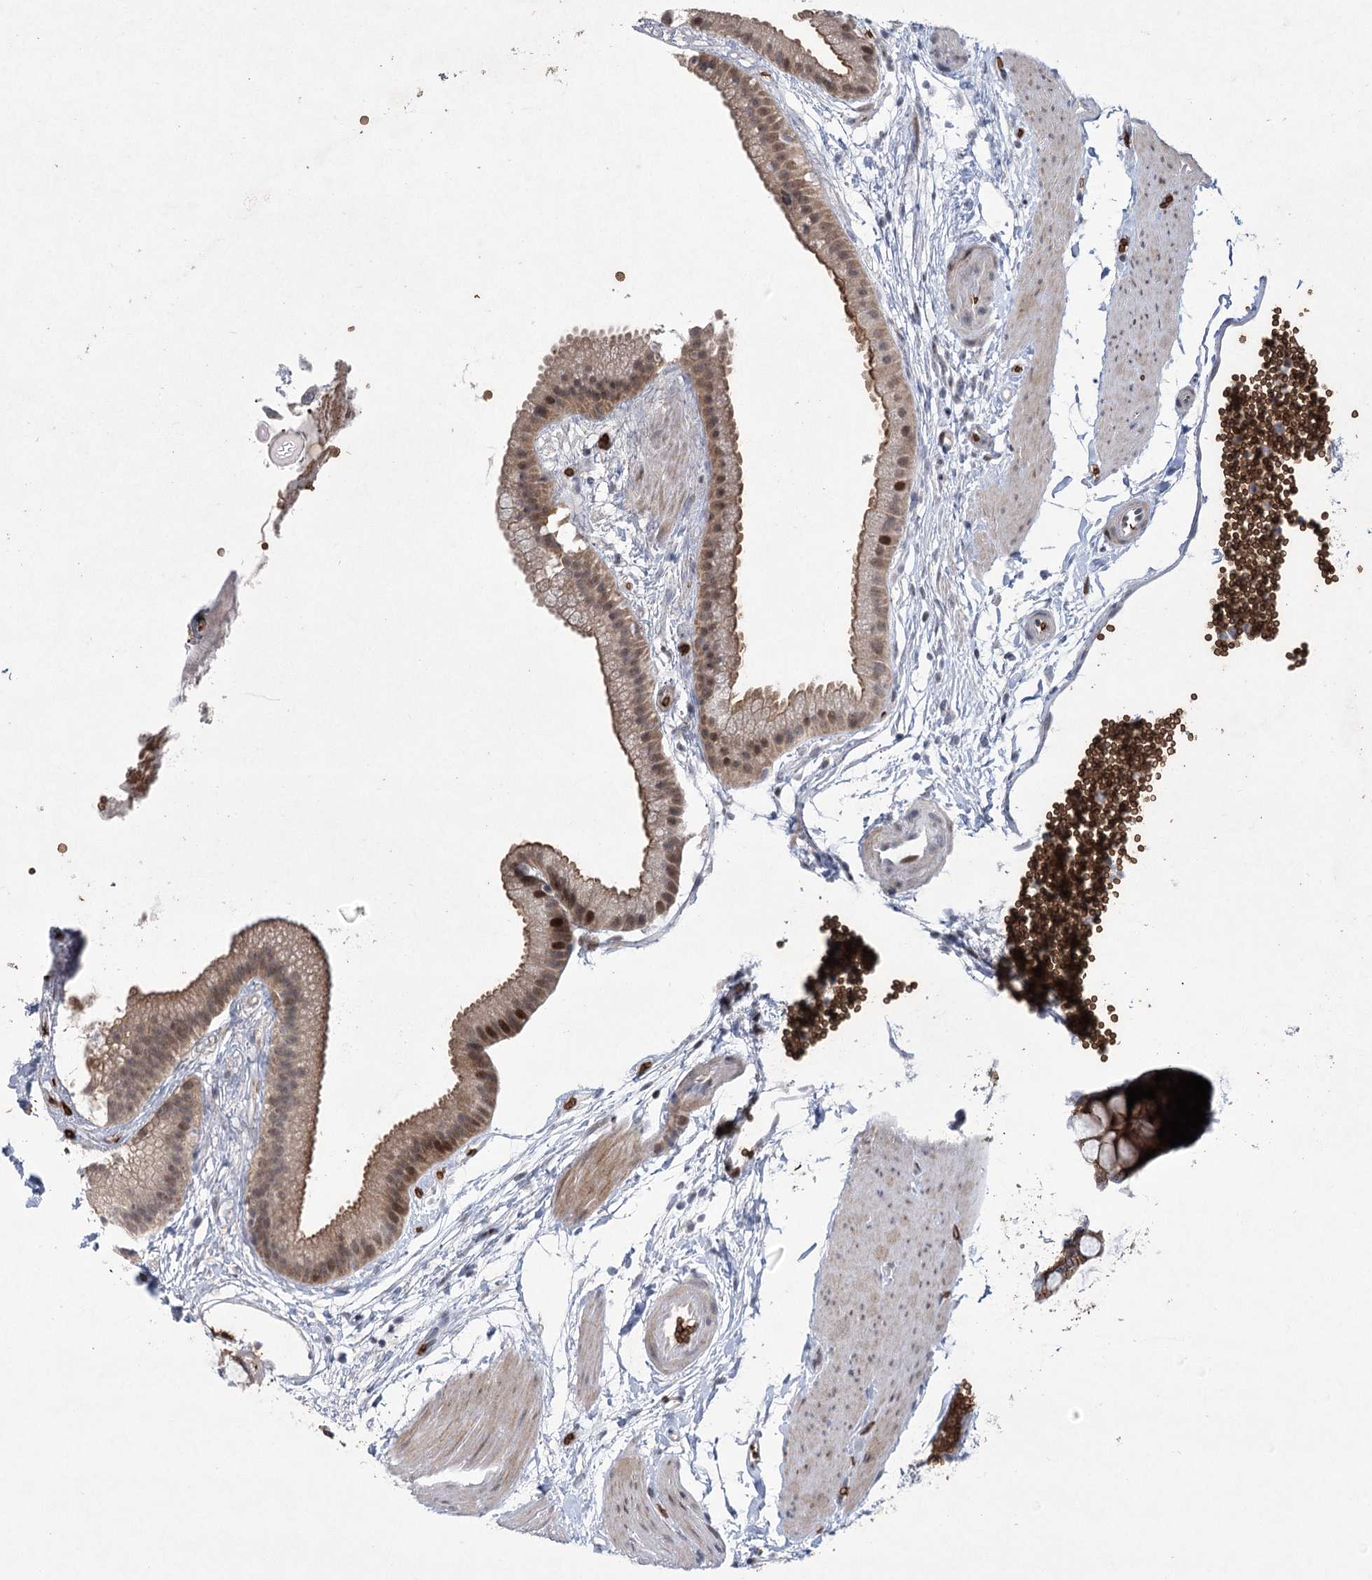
{"staining": {"intensity": "moderate", "quantity": ">75%", "location": "cytoplasmic/membranous,nuclear"}, "tissue": "gallbladder", "cell_type": "Glandular cells", "image_type": "normal", "snomed": [{"axis": "morphology", "description": "Normal tissue, NOS"}, {"axis": "topography", "description": "Gallbladder"}], "caption": "A brown stain labels moderate cytoplasmic/membranous,nuclear expression of a protein in glandular cells of normal gallbladder.", "gene": "NSMCE4A", "patient": {"sex": "female", "age": 64}}